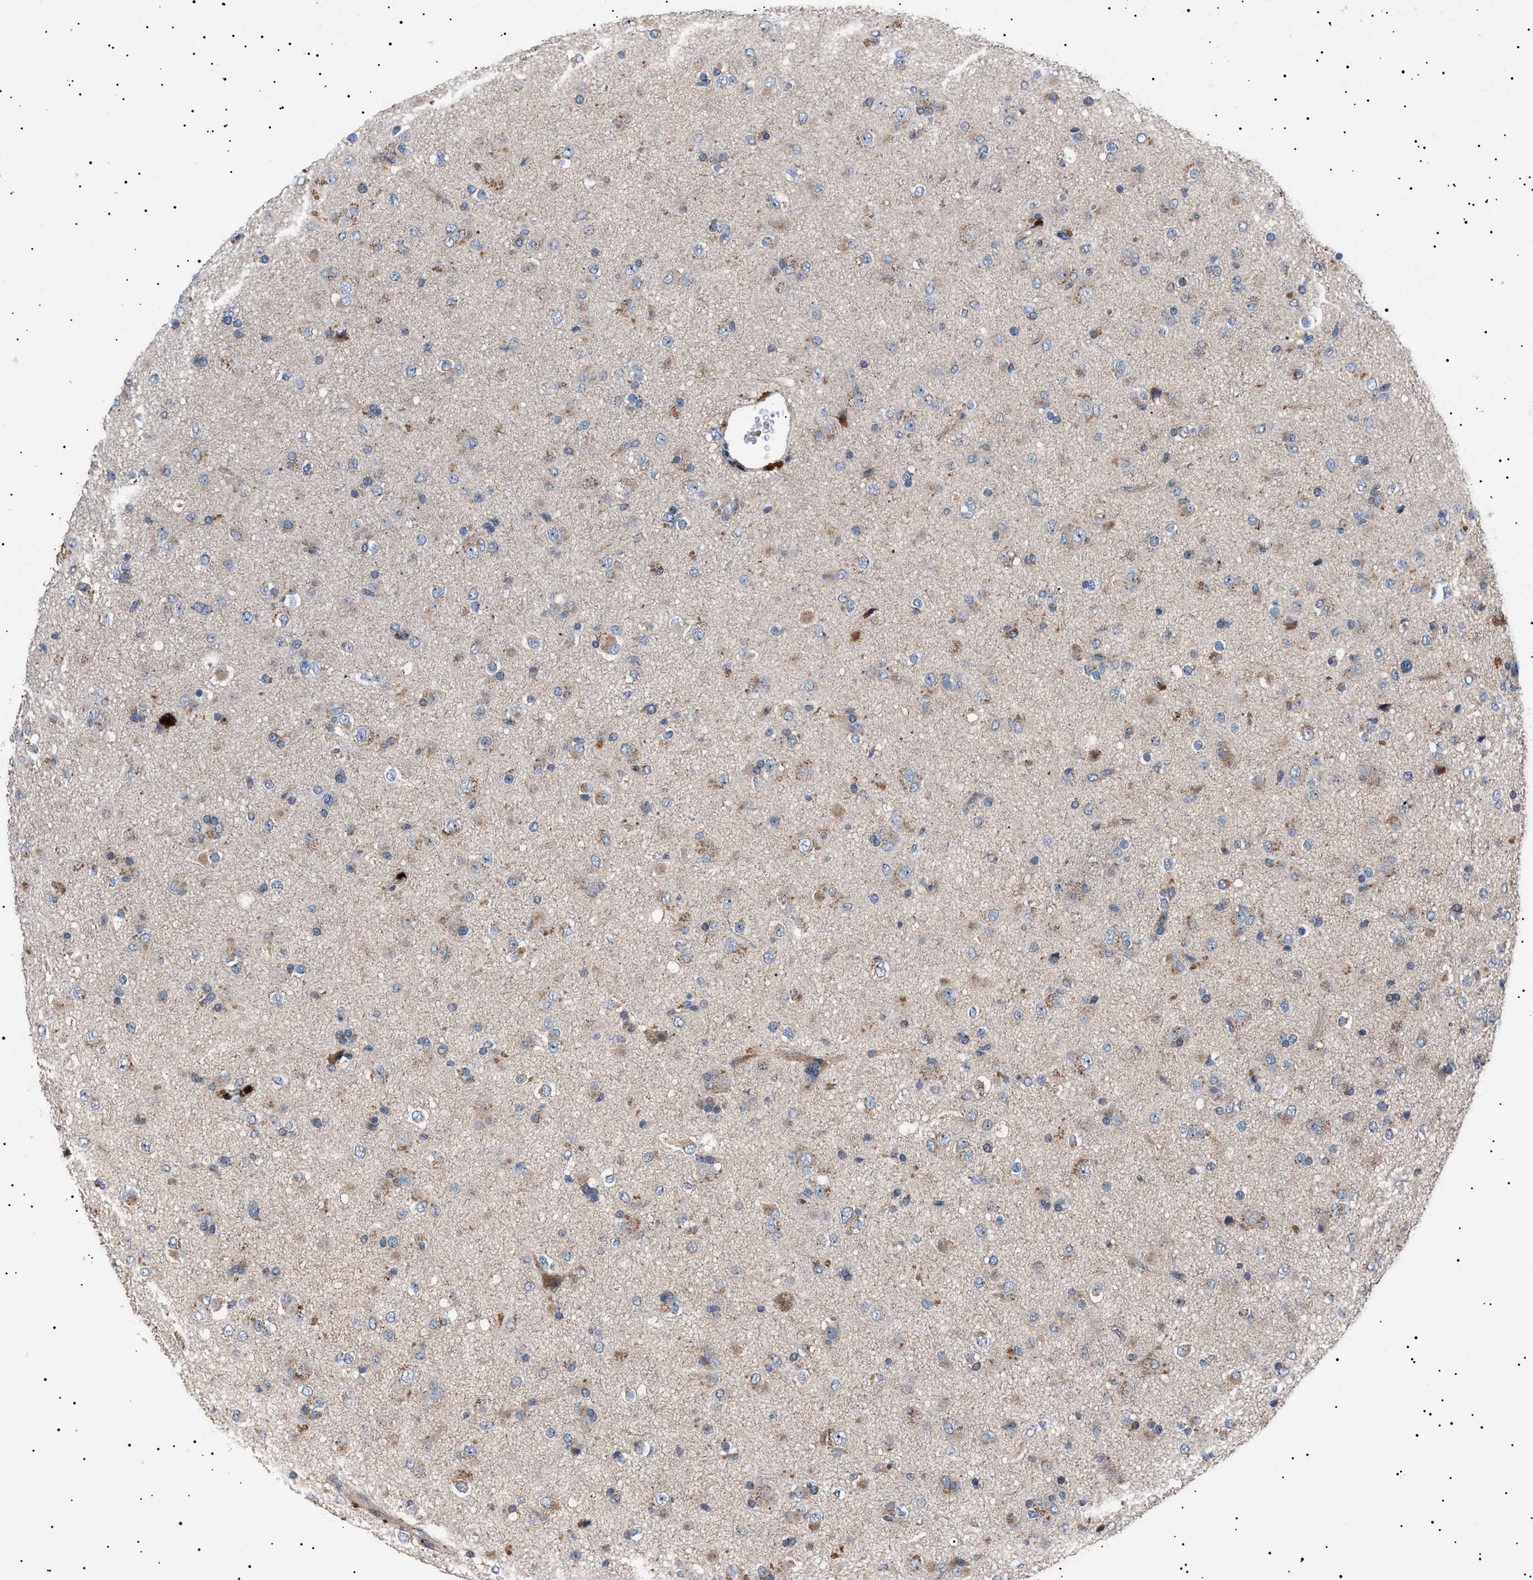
{"staining": {"intensity": "moderate", "quantity": "<25%", "location": "cytoplasmic/membranous"}, "tissue": "glioma", "cell_type": "Tumor cells", "image_type": "cancer", "snomed": [{"axis": "morphology", "description": "Glioma, malignant, Low grade"}, {"axis": "topography", "description": "Brain"}], "caption": "Glioma tissue reveals moderate cytoplasmic/membranous staining in approximately <25% of tumor cells, visualized by immunohistochemistry.", "gene": "PTRH1", "patient": {"sex": "male", "age": 65}}